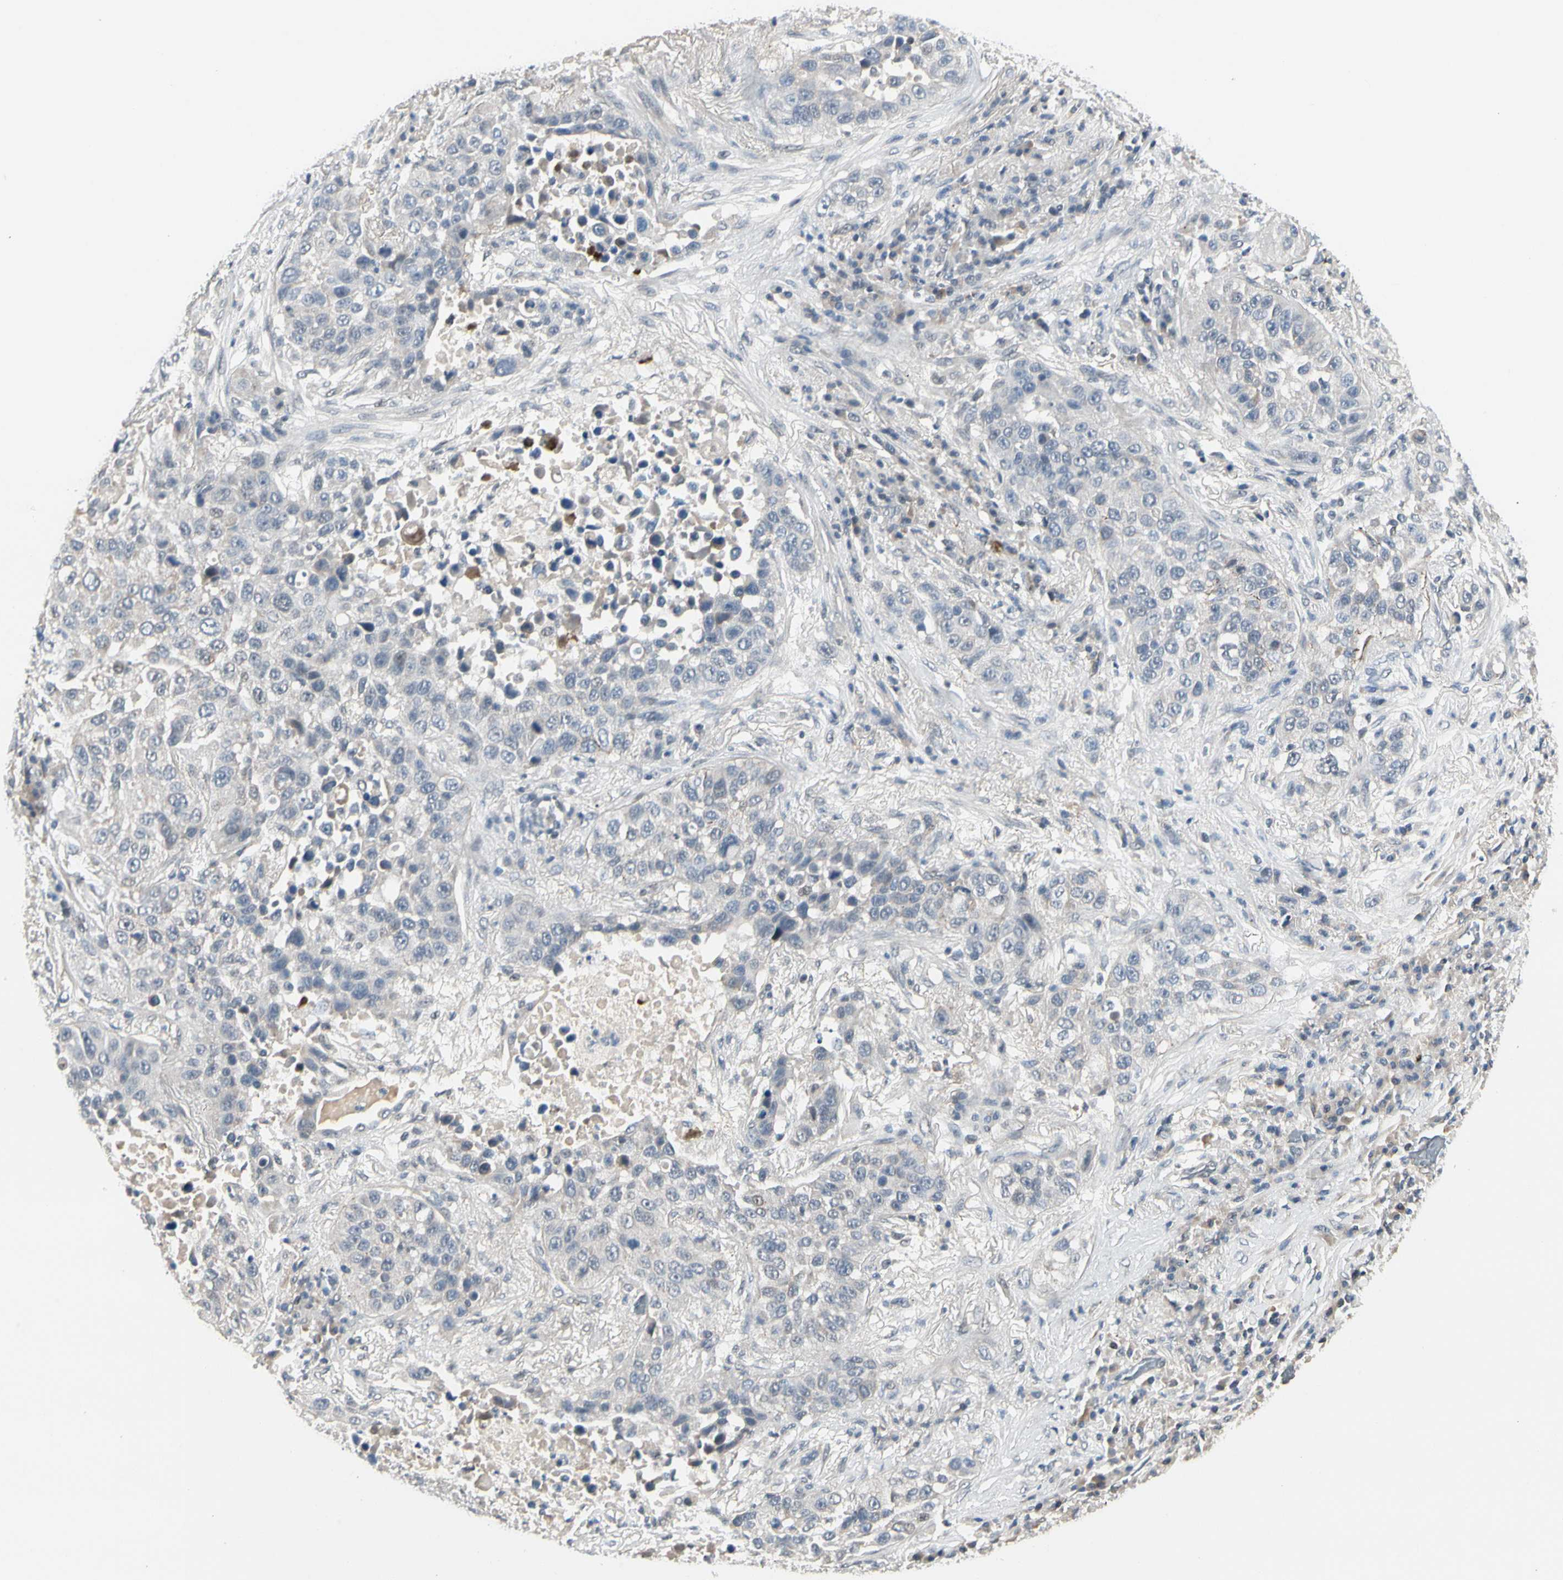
{"staining": {"intensity": "negative", "quantity": "none", "location": "none"}, "tissue": "lung cancer", "cell_type": "Tumor cells", "image_type": "cancer", "snomed": [{"axis": "morphology", "description": "Squamous cell carcinoma, NOS"}, {"axis": "topography", "description": "Lung"}], "caption": "This is an immunohistochemistry (IHC) histopathology image of squamous cell carcinoma (lung). There is no staining in tumor cells.", "gene": "GREM1", "patient": {"sex": "male", "age": 57}}